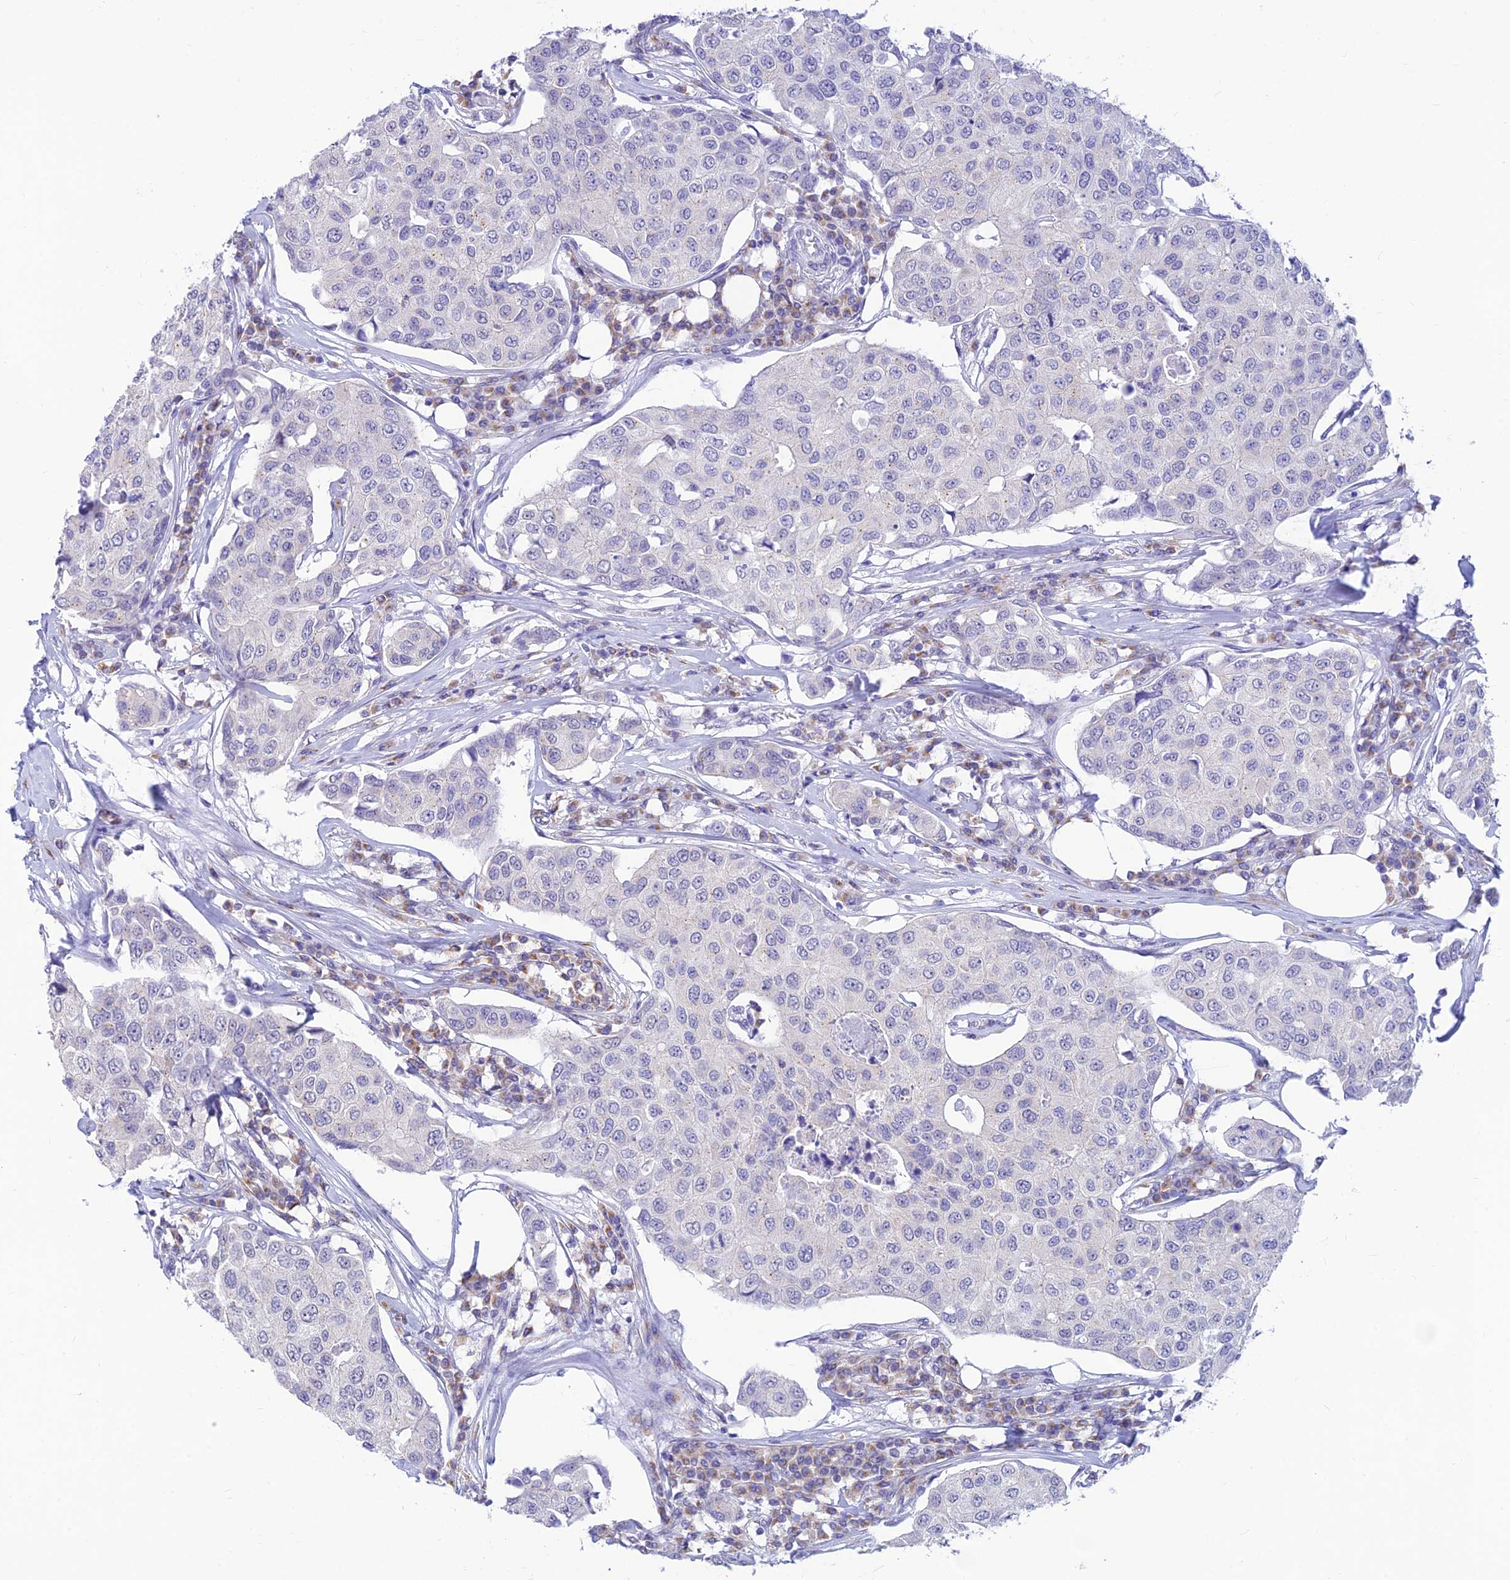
{"staining": {"intensity": "negative", "quantity": "none", "location": "none"}, "tissue": "breast cancer", "cell_type": "Tumor cells", "image_type": "cancer", "snomed": [{"axis": "morphology", "description": "Duct carcinoma"}, {"axis": "topography", "description": "Breast"}], "caption": "Immunohistochemistry of breast cancer displays no staining in tumor cells.", "gene": "INKA1", "patient": {"sex": "female", "age": 80}}